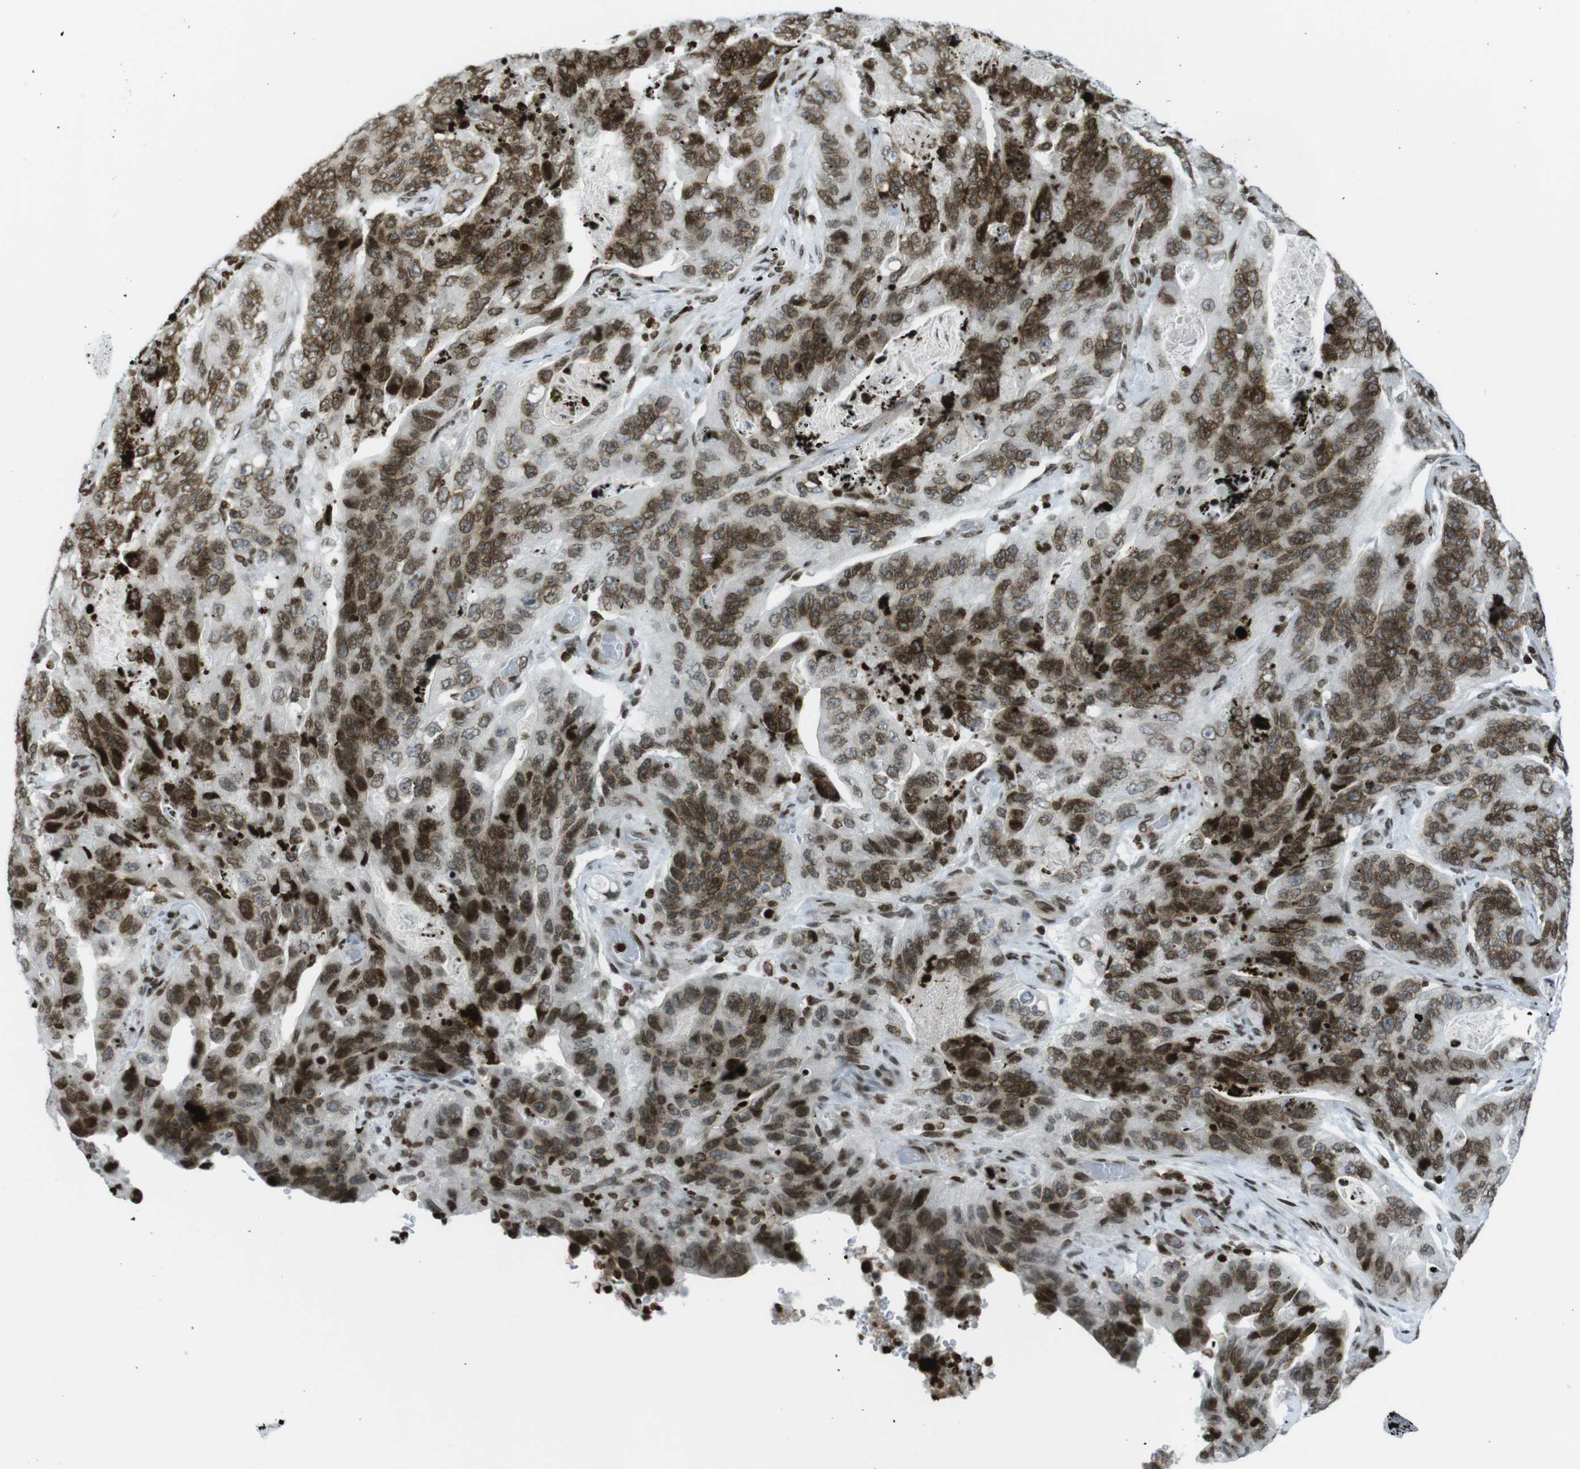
{"staining": {"intensity": "moderate", "quantity": ">75%", "location": "nuclear"}, "tissue": "stomach cancer", "cell_type": "Tumor cells", "image_type": "cancer", "snomed": [{"axis": "morphology", "description": "Adenocarcinoma, NOS"}, {"axis": "topography", "description": "Stomach"}], "caption": "A medium amount of moderate nuclear positivity is present in approximately >75% of tumor cells in adenocarcinoma (stomach) tissue.", "gene": "H2AC8", "patient": {"sex": "female", "age": 89}}